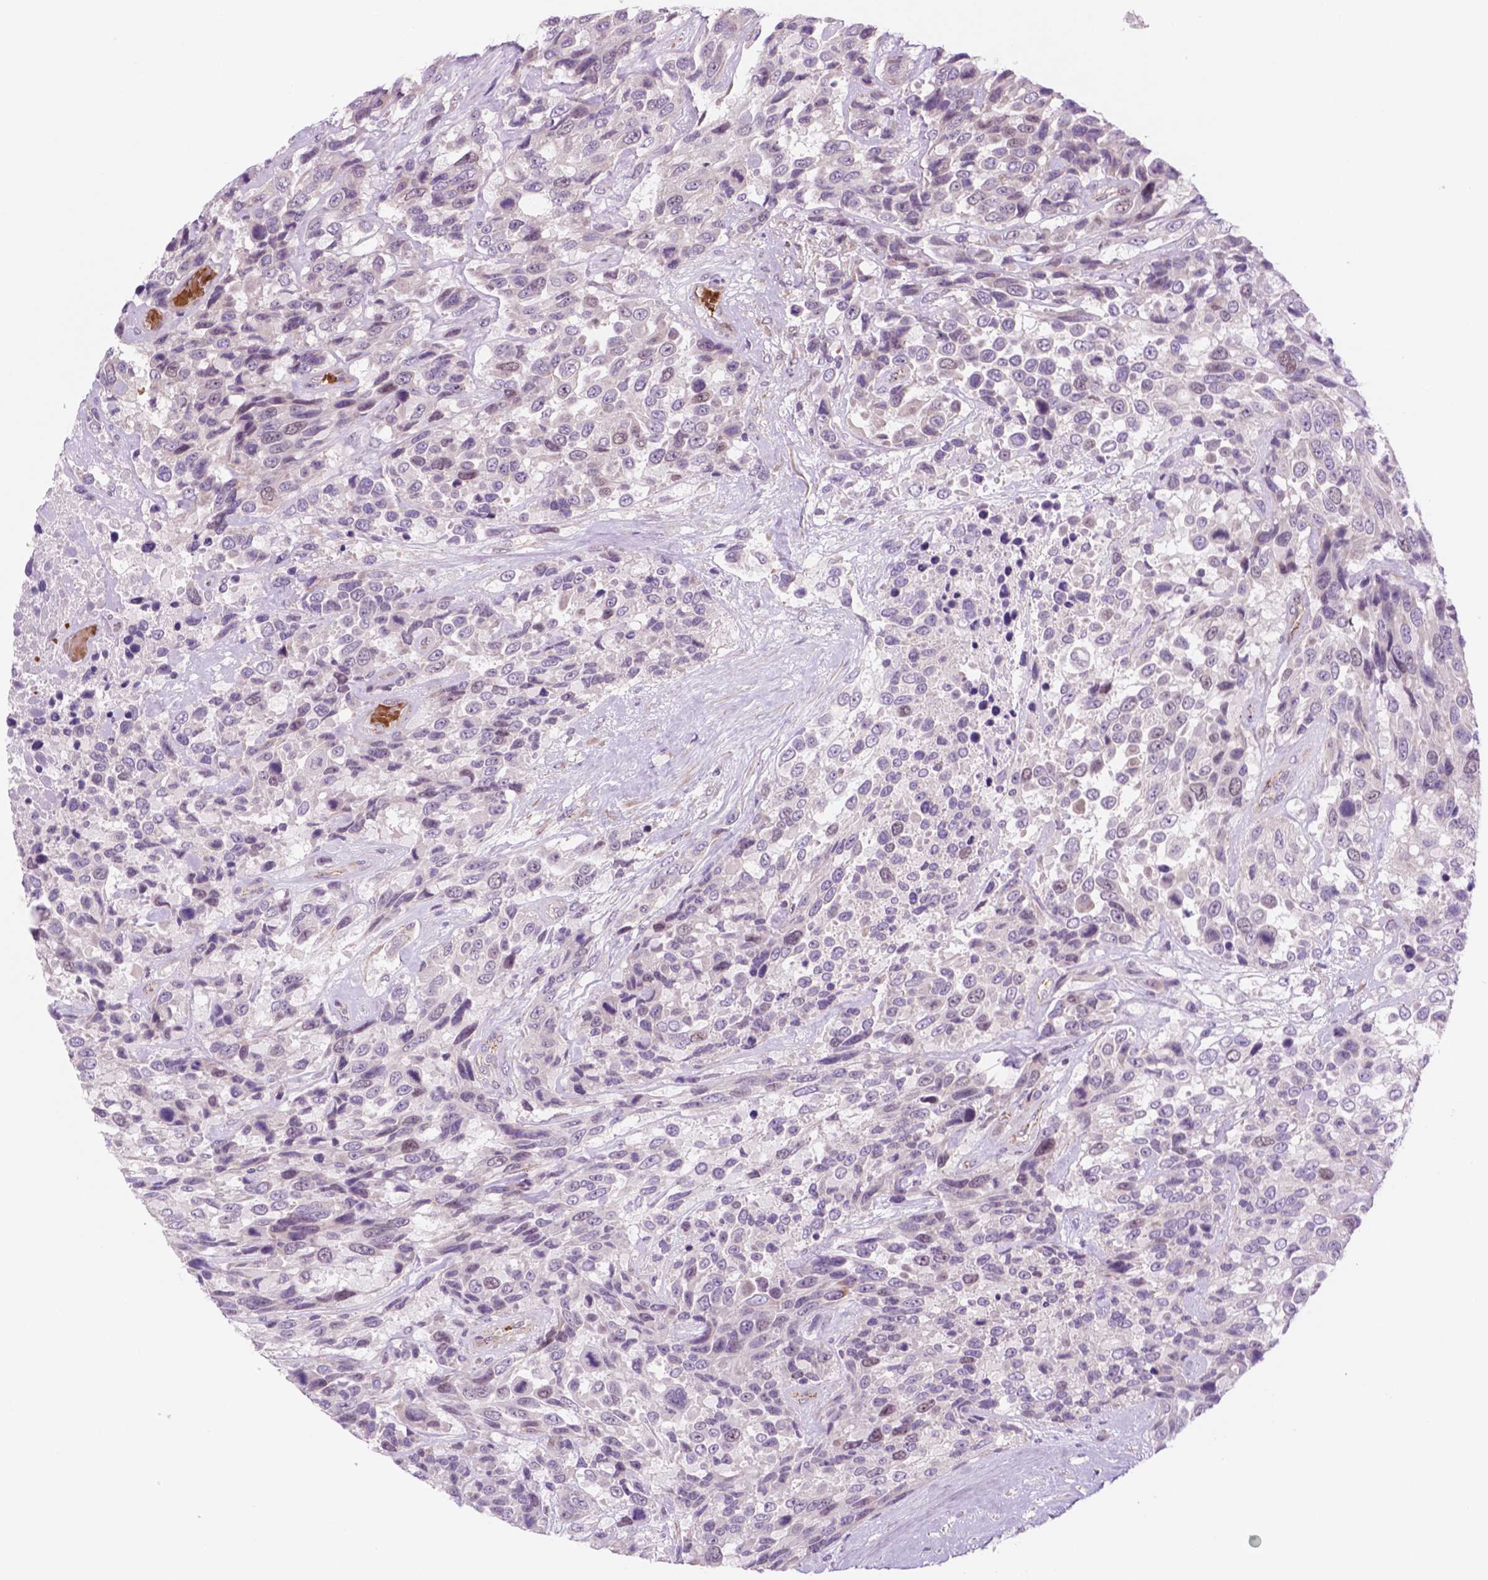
{"staining": {"intensity": "negative", "quantity": "none", "location": "none"}, "tissue": "urothelial cancer", "cell_type": "Tumor cells", "image_type": "cancer", "snomed": [{"axis": "morphology", "description": "Urothelial carcinoma, High grade"}, {"axis": "topography", "description": "Urinary bladder"}], "caption": "IHC micrograph of neoplastic tissue: urothelial carcinoma (high-grade) stained with DAB (3,3'-diaminobenzidine) displays no significant protein positivity in tumor cells.", "gene": "RND3", "patient": {"sex": "female", "age": 70}}